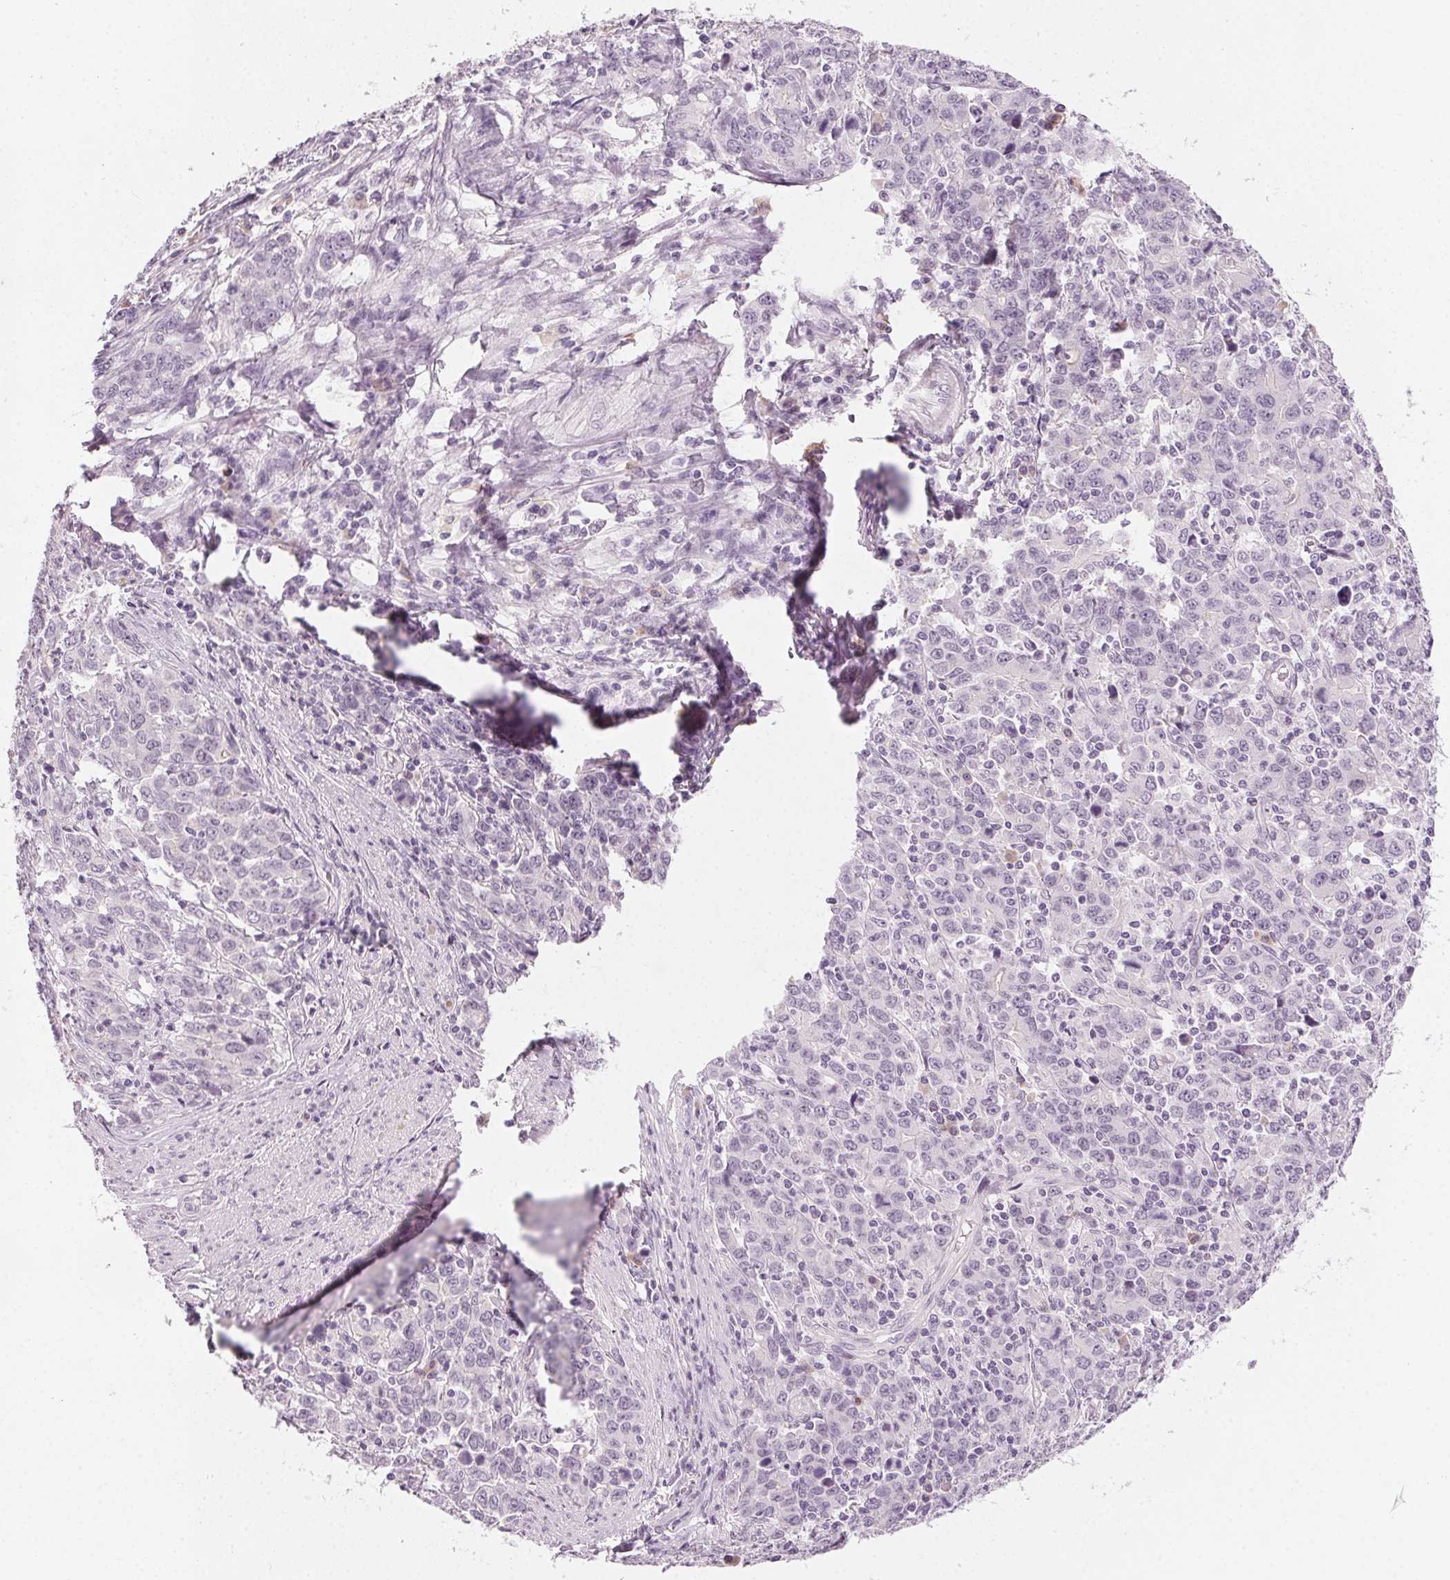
{"staining": {"intensity": "negative", "quantity": "none", "location": "none"}, "tissue": "stomach cancer", "cell_type": "Tumor cells", "image_type": "cancer", "snomed": [{"axis": "morphology", "description": "Adenocarcinoma, NOS"}, {"axis": "topography", "description": "Stomach, upper"}], "caption": "Tumor cells are negative for brown protein staining in stomach cancer (adenocarcinoma).", "gene": "HSF5", "patient": {"sex": "male", "age": 69}}